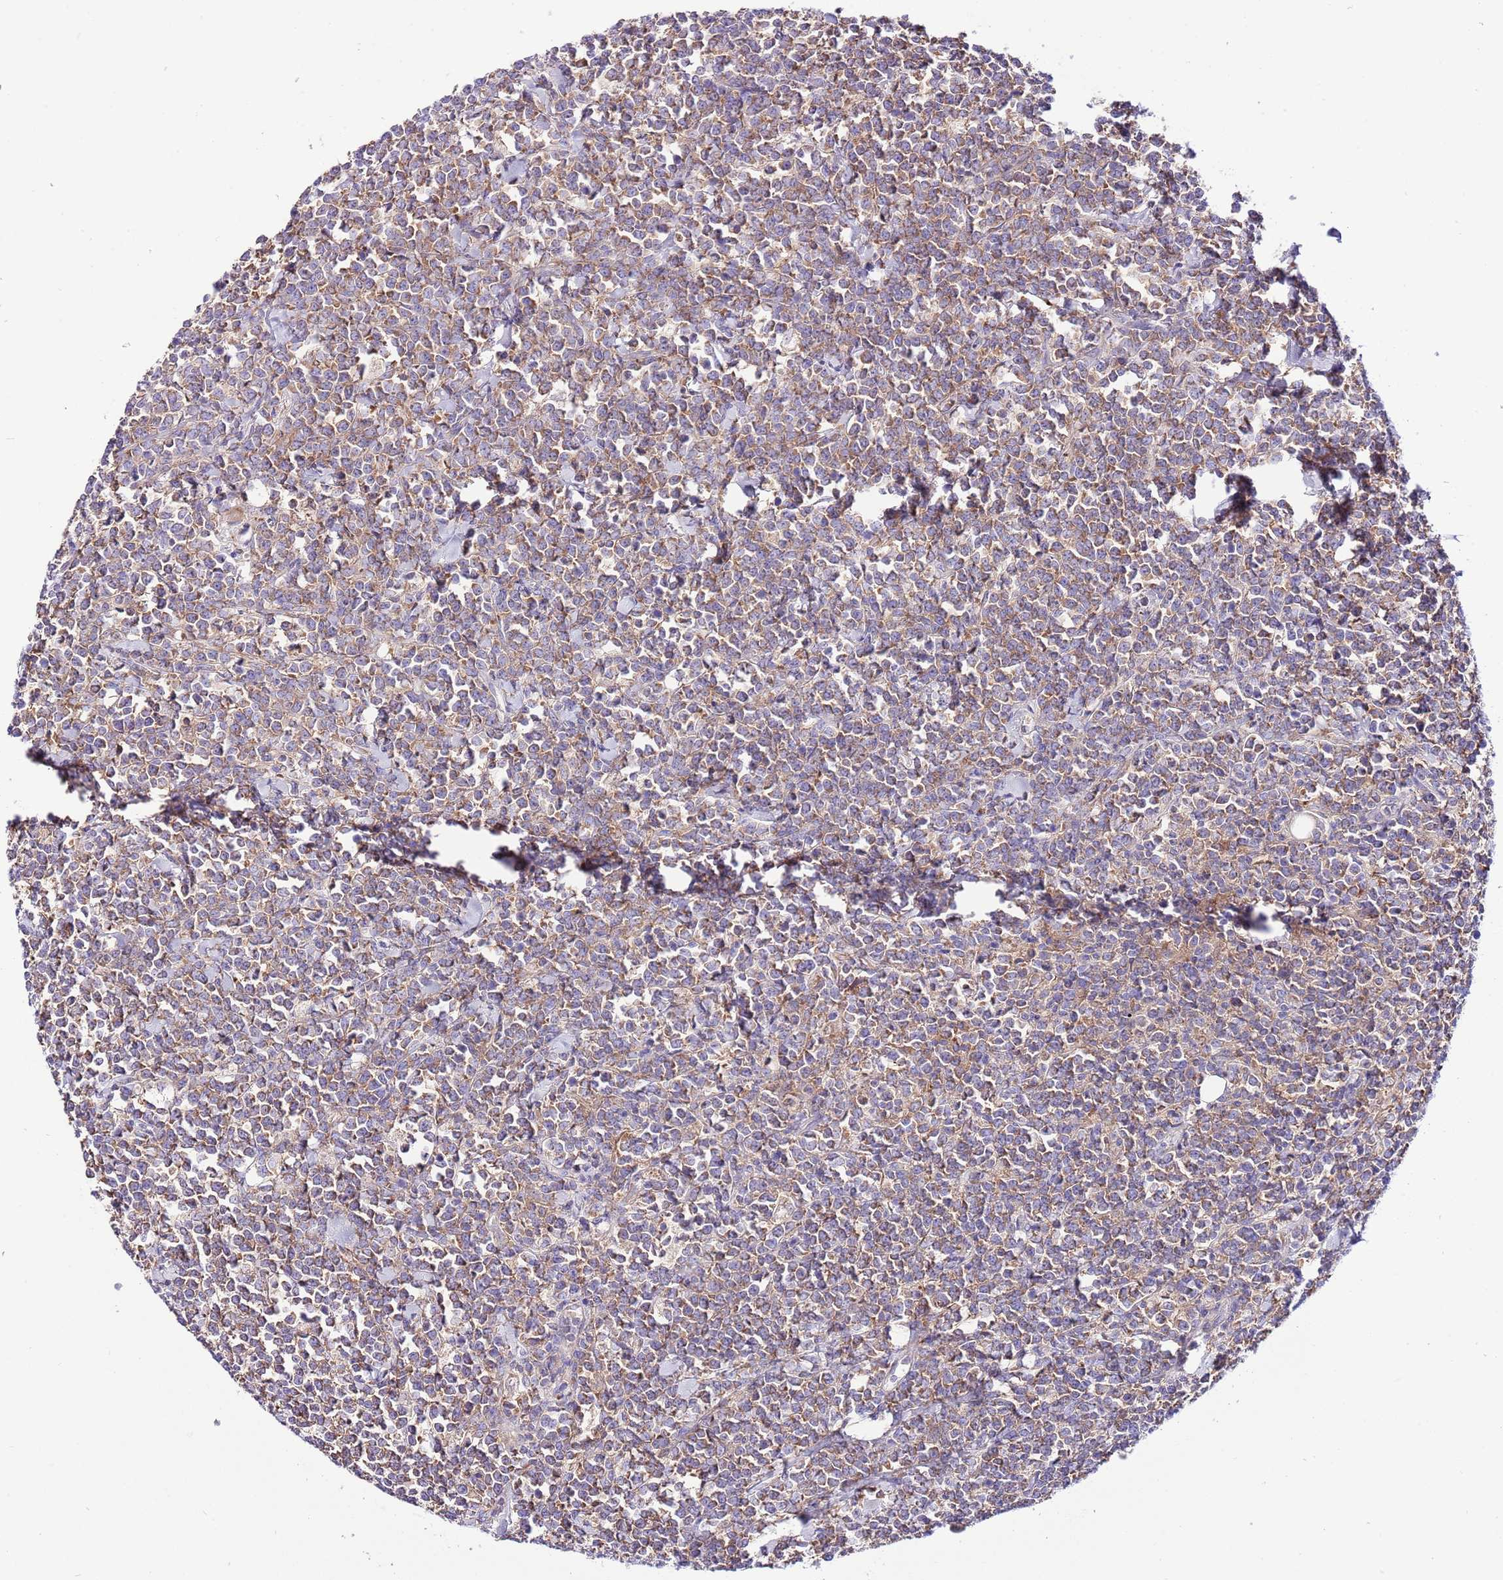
{"staining": {"intensity": "moderate", "quantity": ">75%", "location": "cytoplasmic/membranous"}, "tissue": "lymphoma", "cell_type": "Tumor cells", "image_type": "cancer", "snomed": [{"axis": "morphology", "description": "Malignant lymphoma, non-Hodgkin's type, High grade"}, {"axis": "topography", "description": "Small intestine"}, {"axis": "topography", "description": "Colon"}], "caption": "Immunohistochemistry histopathology image of lymphoma stained for a protein (brown), which exhibits medium levels of moderate cytoplasmic/membranous staining in about >75% of tumor cells.", "gene": "RPS10", "patient": {"sex": "male", "age": 8}}